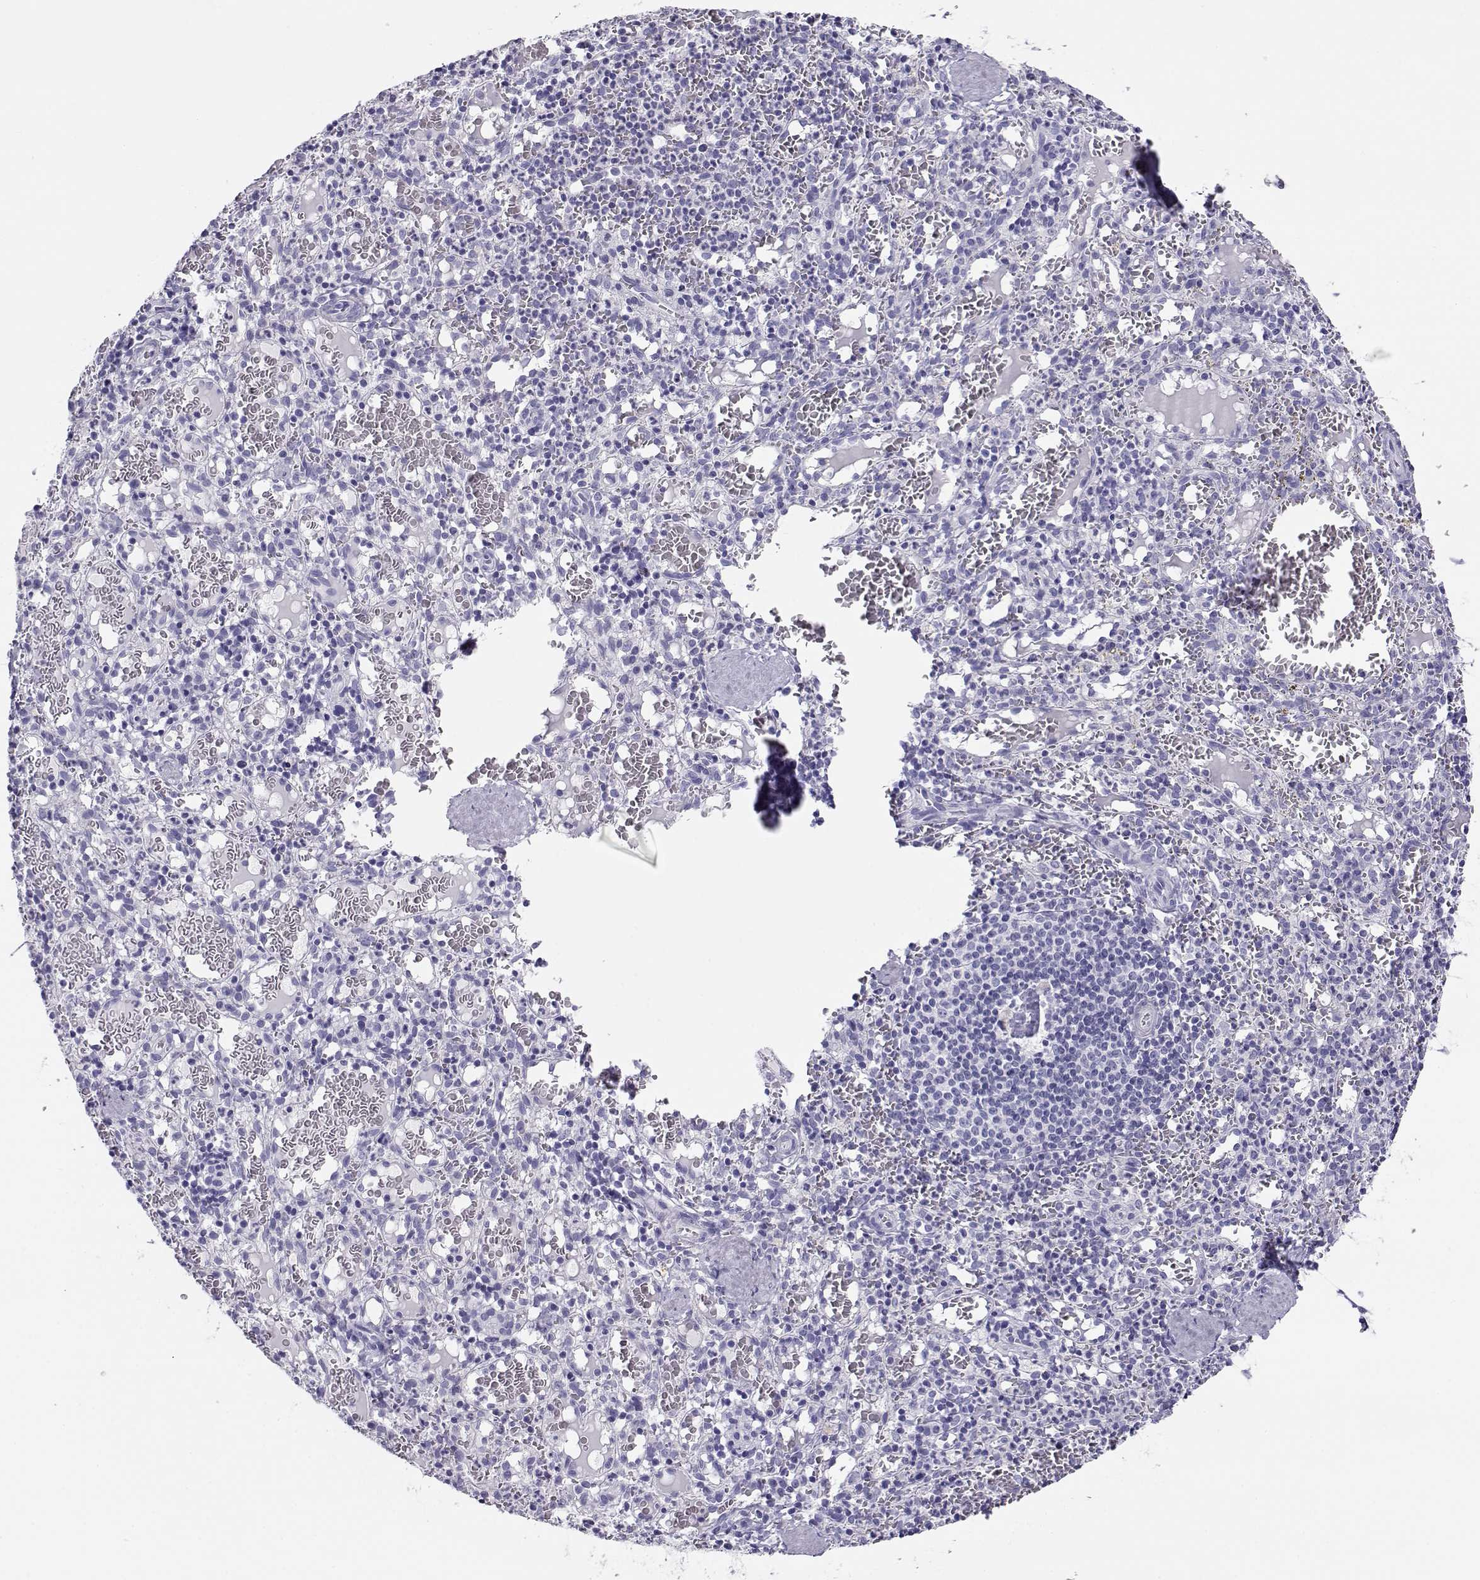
{"staining": {"intensity": "negative", "quantity": "none", "location": "none"}, "tissue": "spleen", "cell_type": "Cells in red pulp", "image_type": "normal", "snomed": [{"axis": "morphology", "description": "Normal tissue, NOS"}, {"axis": "topography", "description": "Spleen"}], "caption": "Spleen stained for a protein using immunohistochemistry shows no staining cells in red pulp.", "gene": "CABS1", "patient": {"sex": "male", "age": 11}}